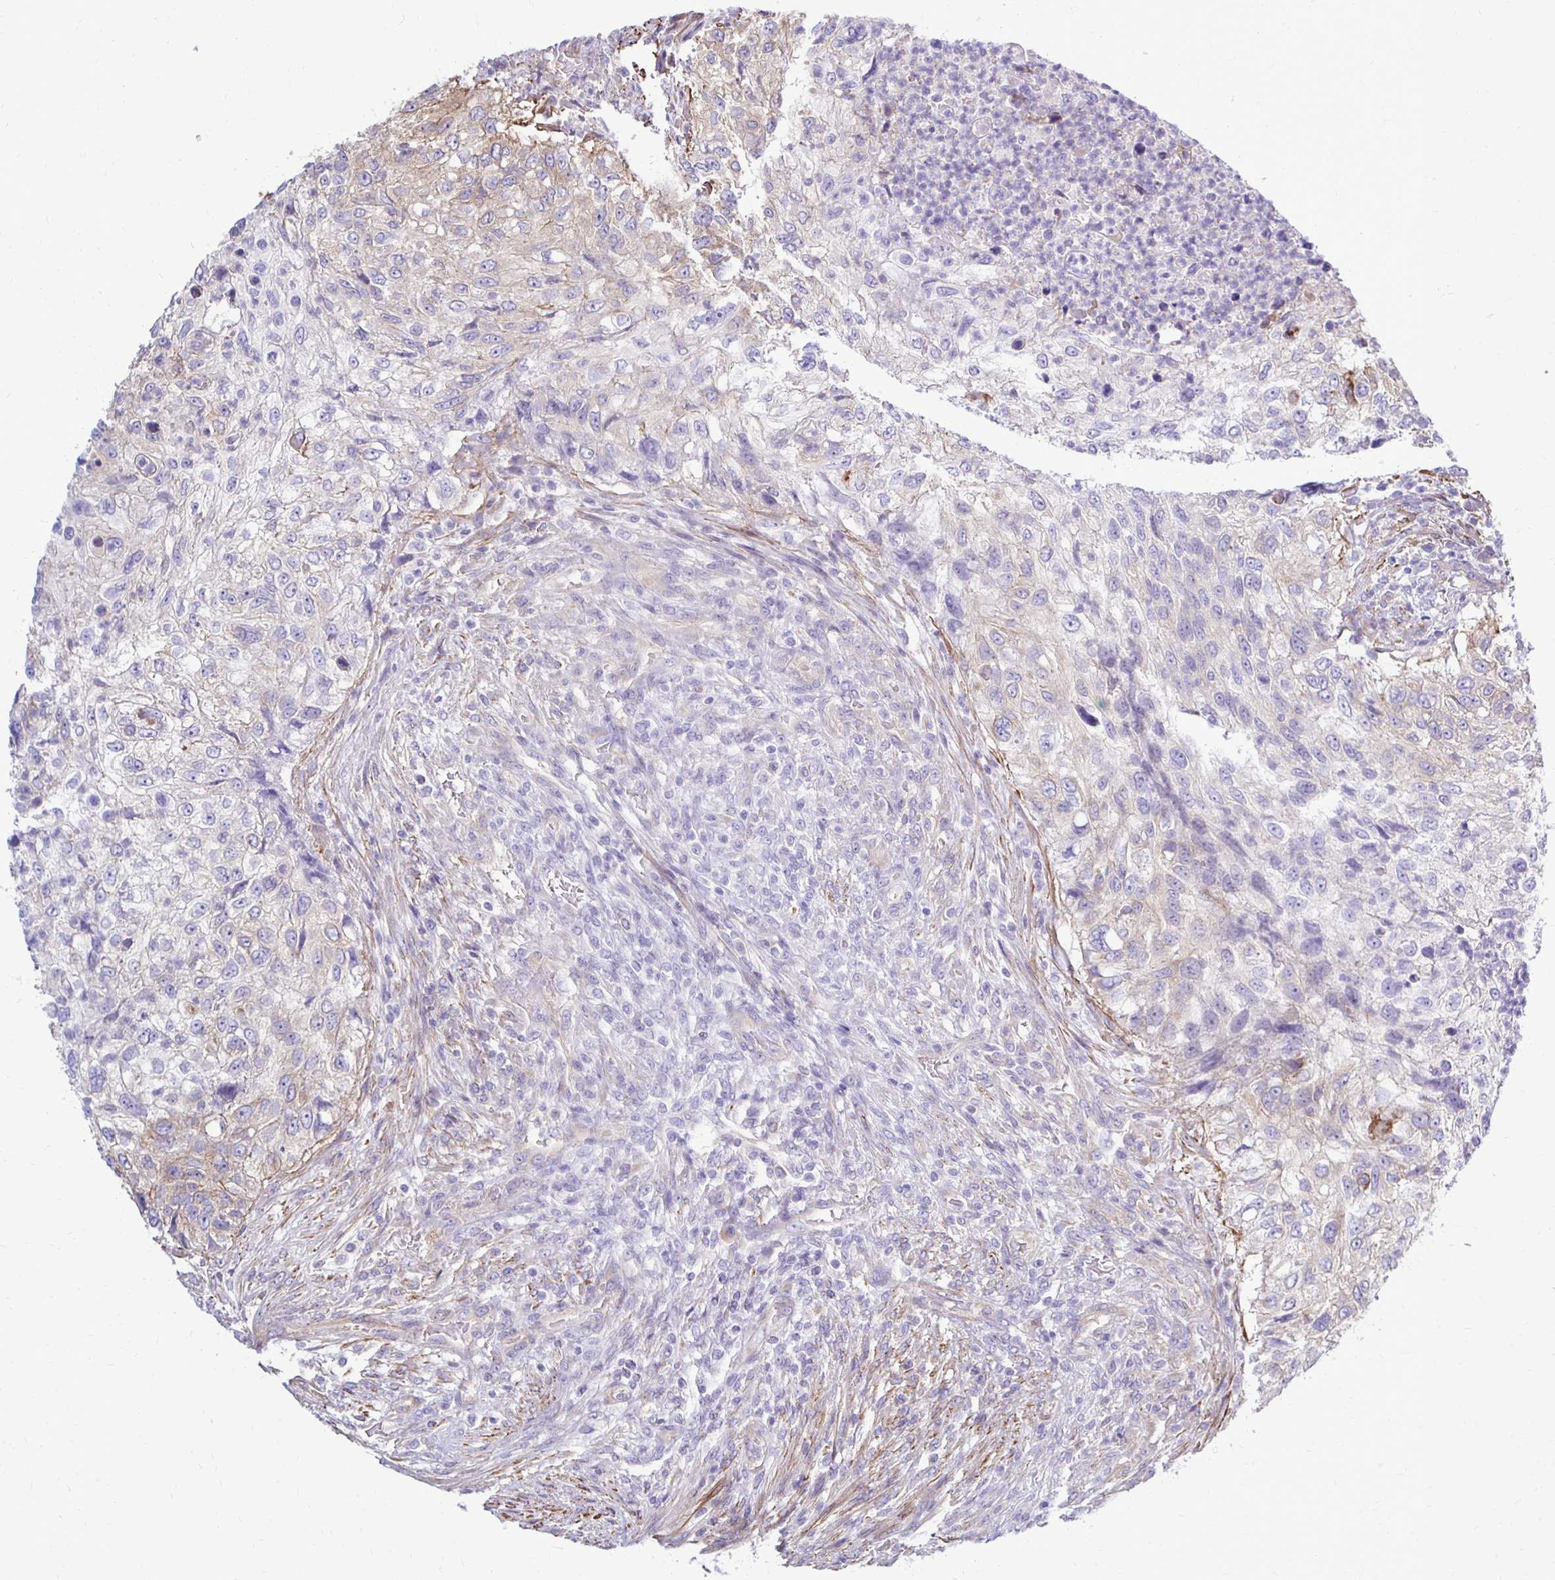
{"staining": {"intensity": "weak", "quantity": "<25%", "location": "cytoplasmic/membranous"}, "tissue": "urothelial cancer", "cell_type": "Tumor cells", "image_type": "cancer", "snomed": [{"axis": "morphology", "description": "Urothelial carcinoma, High grade"}, {"axis": "topography", "description": "Urinary bladder"}], "caption": "Tumor cells are negative for brown protein staining in urothelial cancer. Nuclei are stained in blue.", "gene": "CTPS1", "patient": {"sex": "female", "age": 60}}